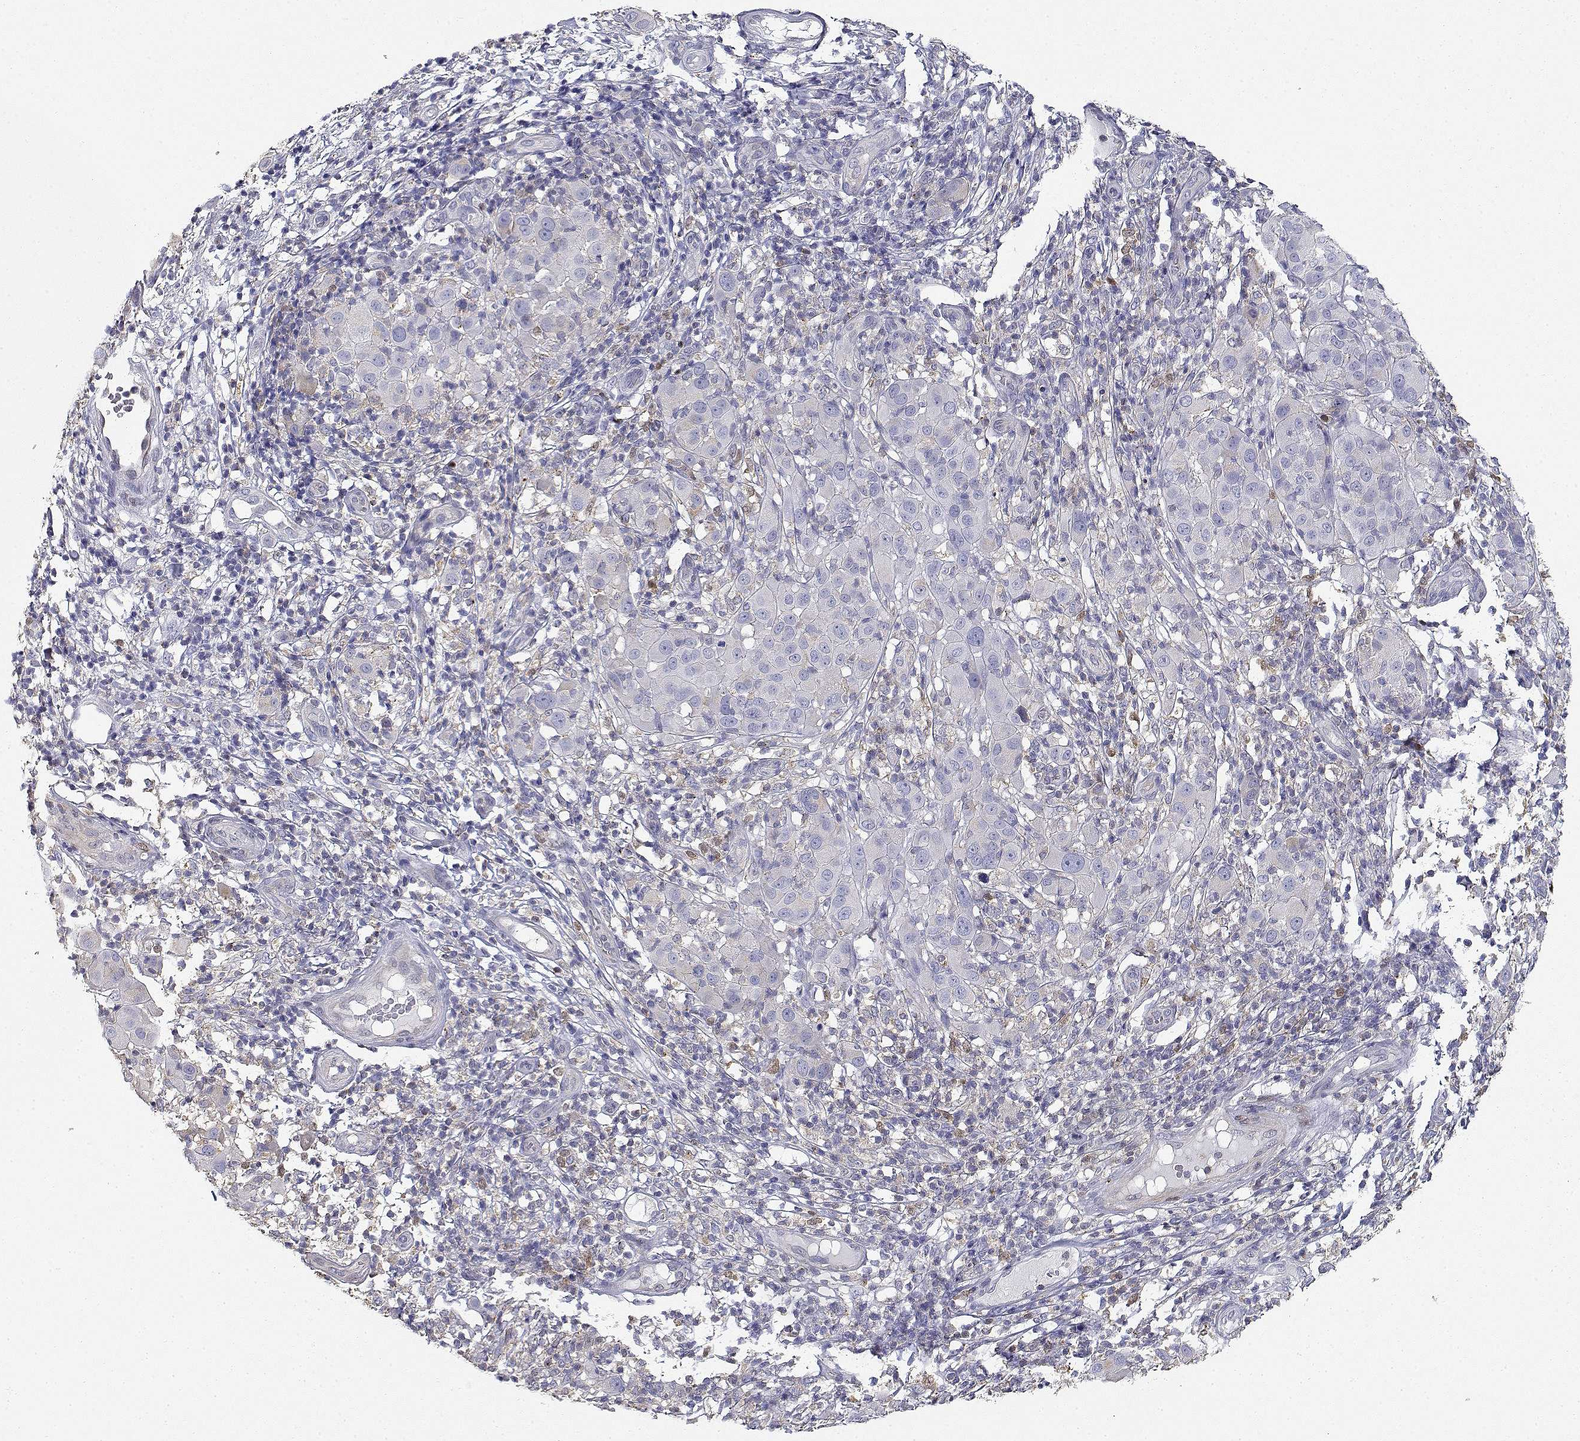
{"staining": {"intensity": "negative", "quantity": "none", "location": "none"}, "tissue": "melanoma", "cell_type": "Tumor cells", "image_type": "cancer", "snomed": [{"axis": "morphology", "description": "Malignant melanoma, NOS"}, {"axis": "topography", "description": "Skin"}], "caption": "High magnification brightfield microscopy of melanoma stained with DAB (3,3'-diaminobenzidine) (brown) and counterstained with hematoxylin (blue): tumor cells show no significant expression. (Brightfield microscopy of DAB (3,3'-diaminobenzidine) IHC at high magnification).", "gene": "ADA", "patient": {"sex": "female", "age": 87}}